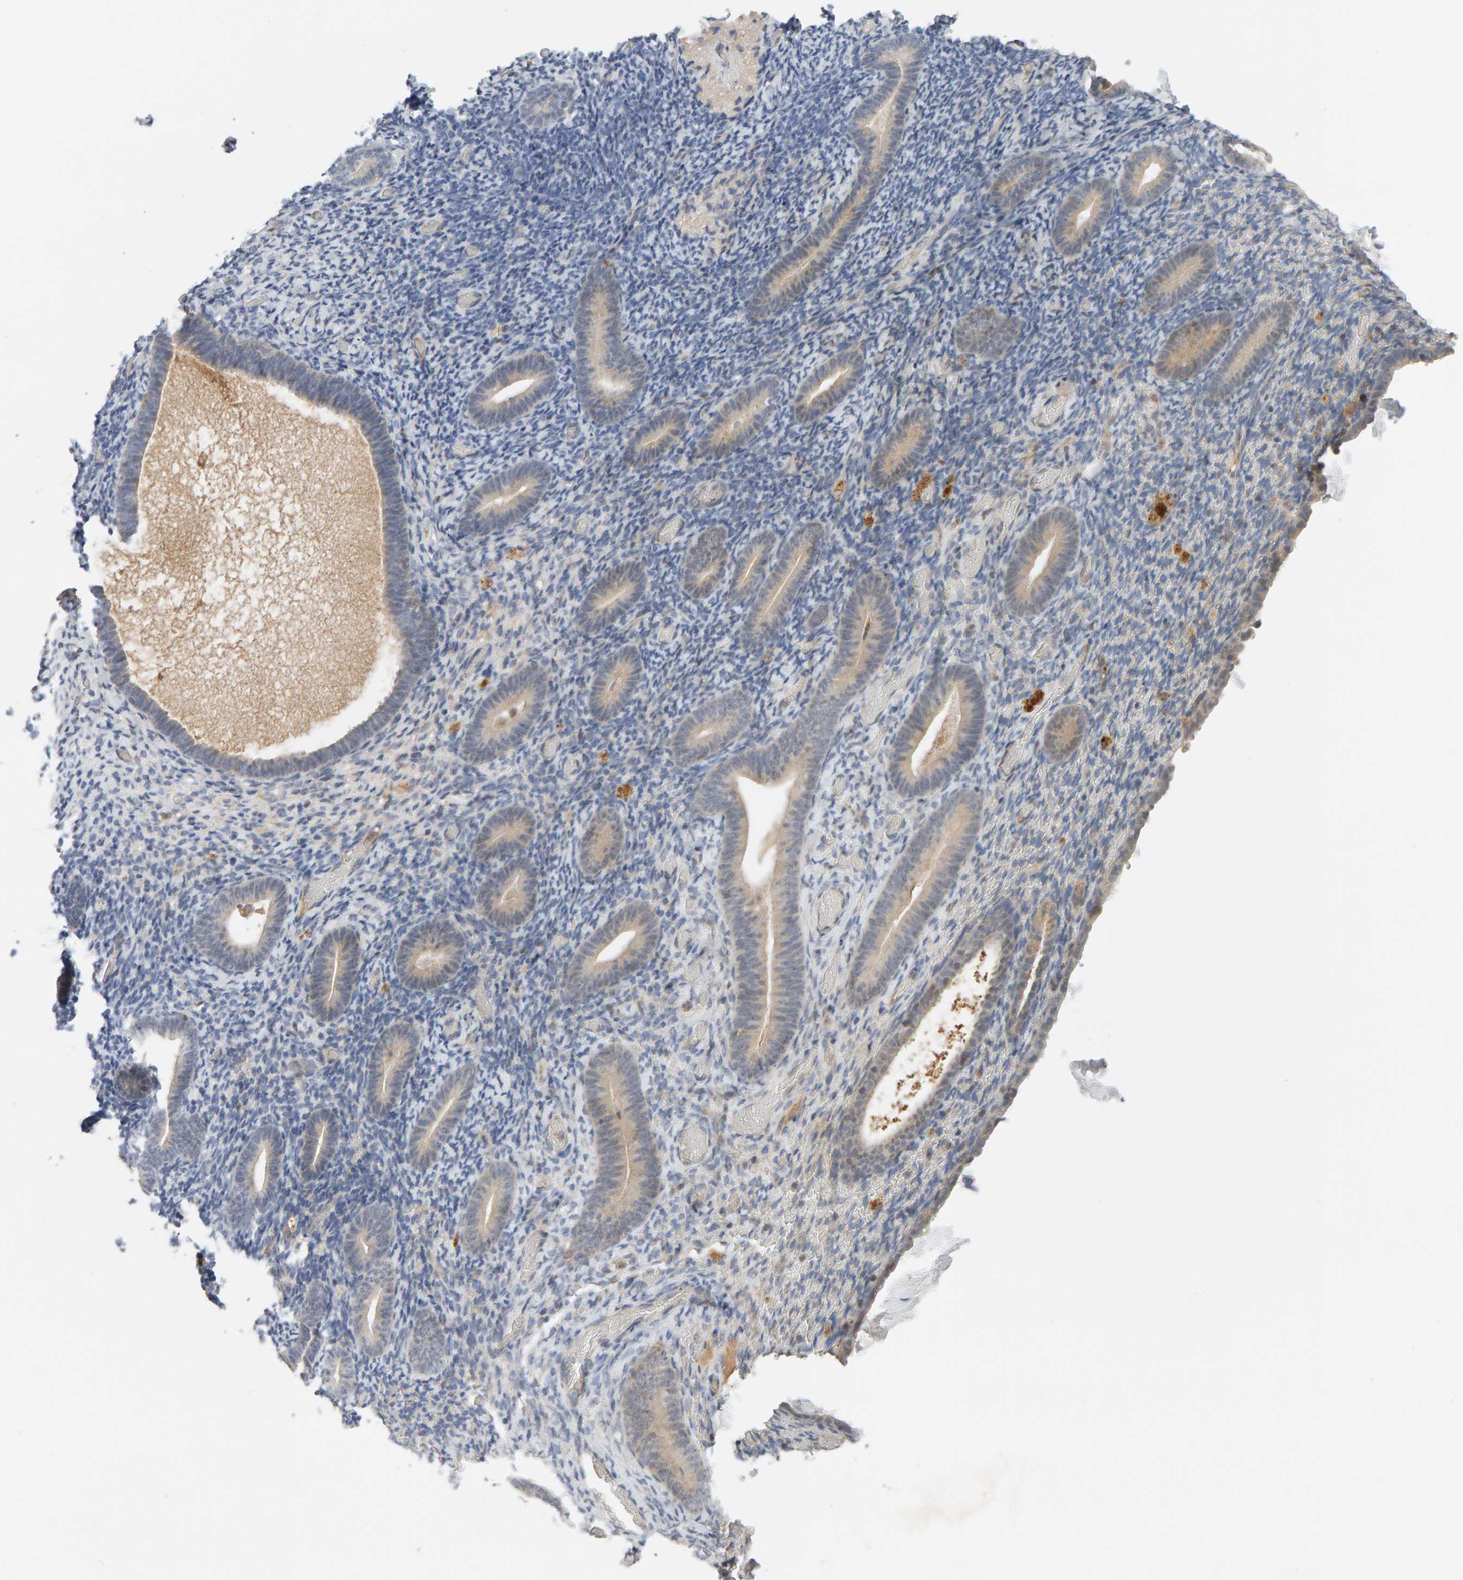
{"staining": {"intensity": "negative", "quantity": "none", "location": "none"}, "tissue": "endometrium", "cell_type": "Cells in endometrial stroma", "image_type": "normal", "snomed": [{"axis": "morphology", "description": "Normal tissue, NOS"}, {"axis": "topography", "description": "Endometrium"}], "caption": "Immunohistochemistry image of normal endometrium: endometrium stained with DAB (3,3'-diaminobenzidine) demonstrates no significant protein expression in cells in endometrial stroma.", "gene": "NUDCD1", "patient": {"sex": "female", "age": 51}}